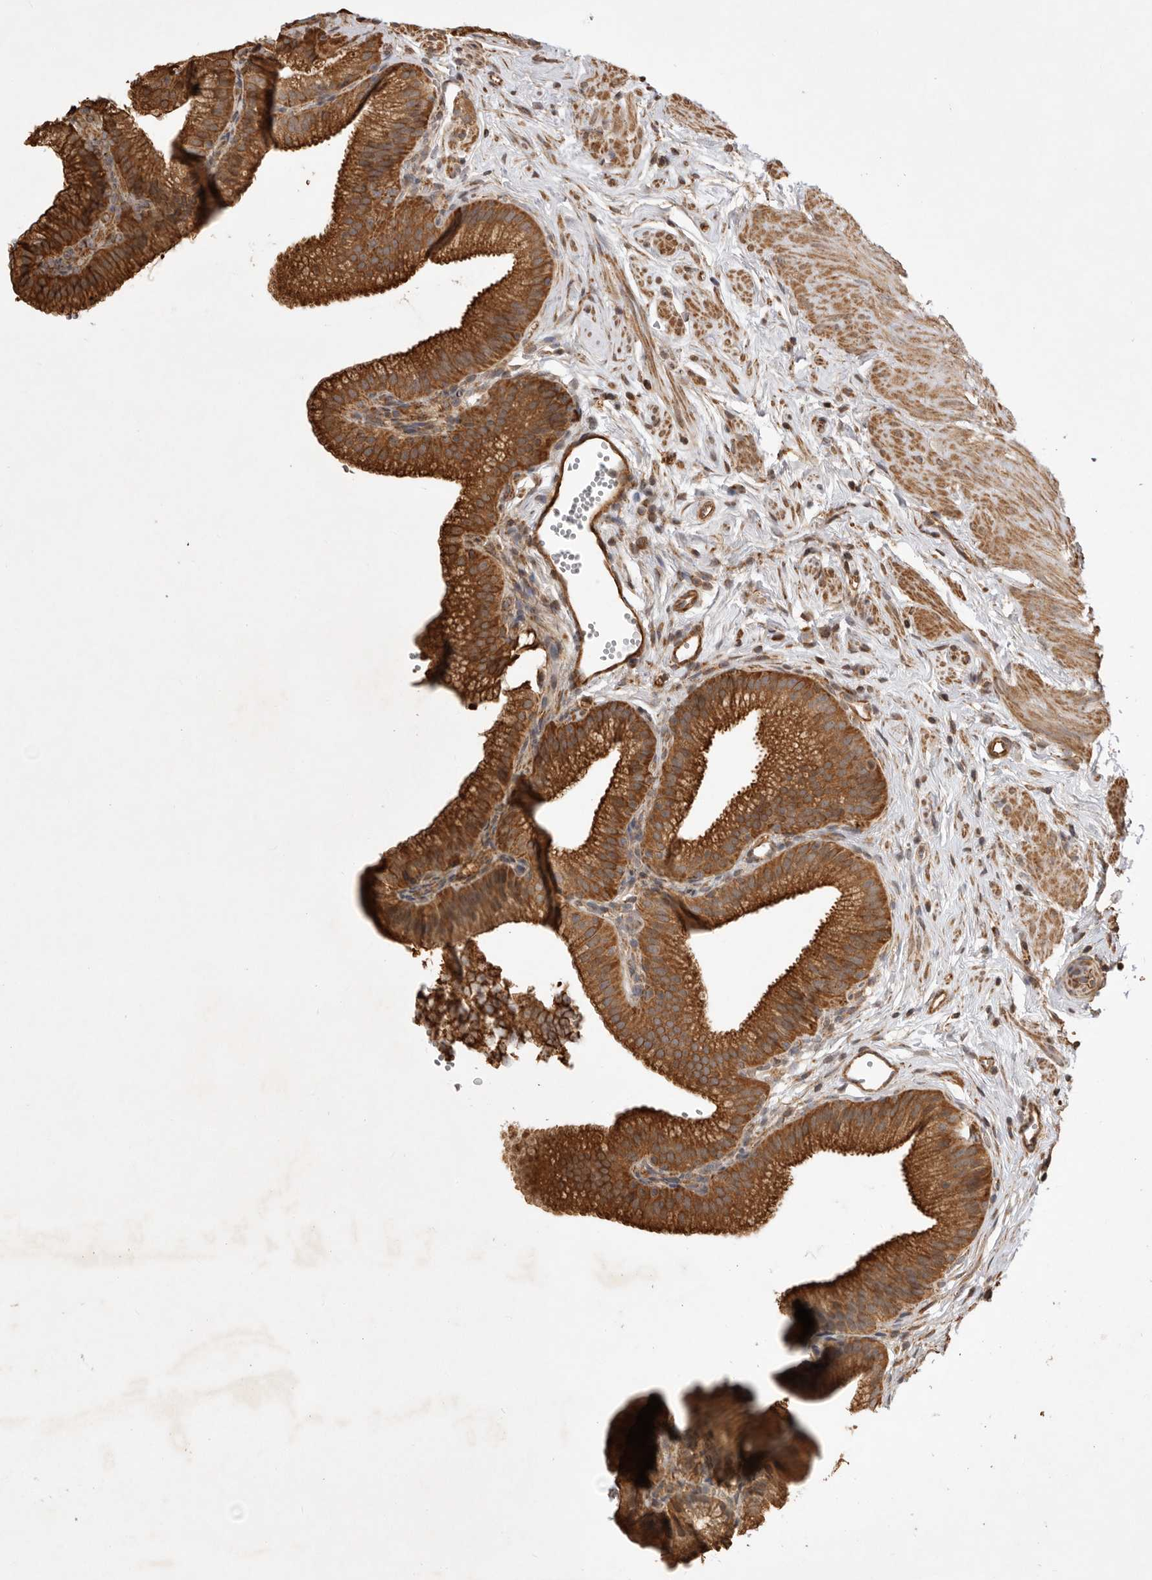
{"staining": {"intensity": "moderate", "quantity": ">75%", "location": "cytoplasmic/membranous"}, "tissue": "gallbladder", "cell_type": "Glandular cells", "image_type": "normal", "snomed": [{"axis": "morphology", "description": "Normal tissue, NOS"}, {"axis": "topography", "description": "Gallbladder"}, {"axis": "topography", "description": "Peripheral nerve tissue"}], "caption": "Protein staining by IHC demonstrates moderate cytoplasmic/membranous expression in approximately >75% of glandular cells in normal gallbladder.", "gene": "DPH7", "patient": {"sex": "male", "age": 38}}